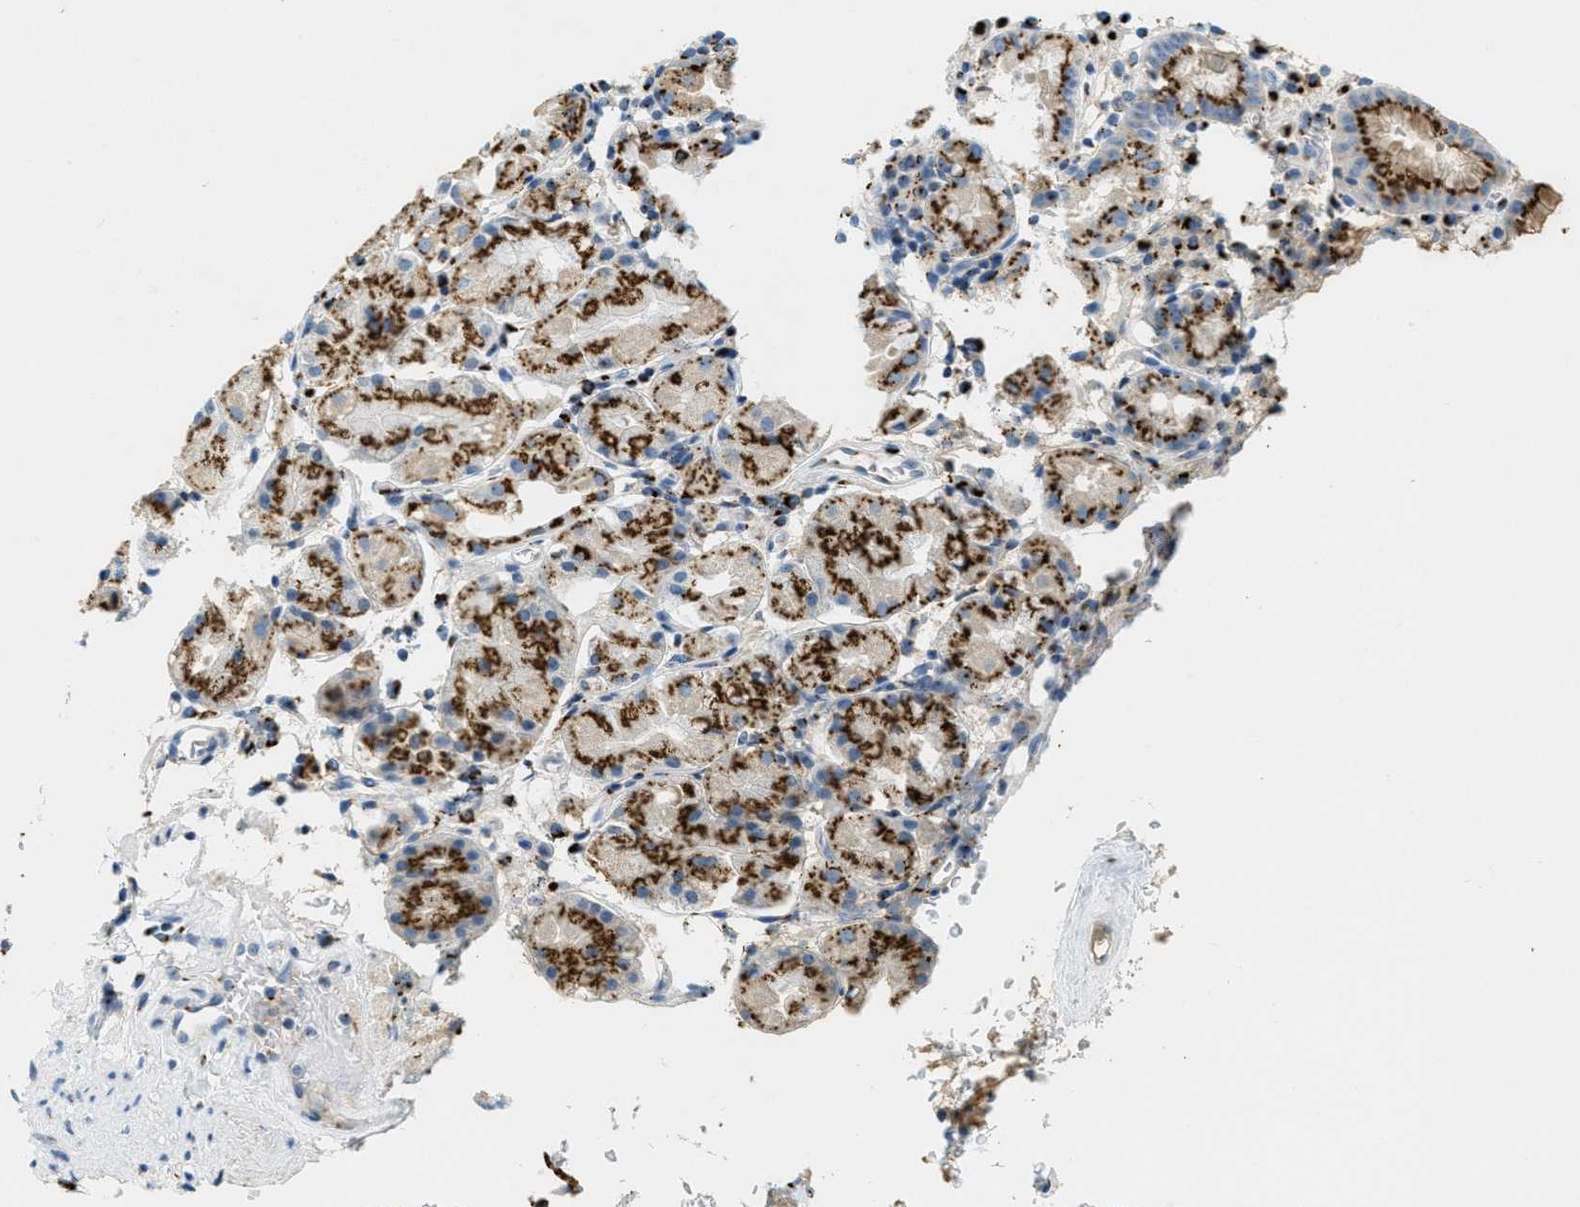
{"staining": {"intensity": "strong", "quantity": ">75%", "location": "cytoplasmic/membranous"}, "tissue": "stomach", "cell_type": "Glandular cells", "image_type": "normal", "snomed": [{"axis": "morphology", "description": "Normal tissue, NOS"}, {"axis": "topography", "description": "Stomach"}, {"axis": "topography", "description": "Stomach, lower"}], "caption": "Stomach stained with a brown dye demonstrates strong cytoplasmic/membranous positive positivity in about >75% of glandular cells.", "gene": "ENTPD4", "patient": {"sex": "female", "age": 75}}